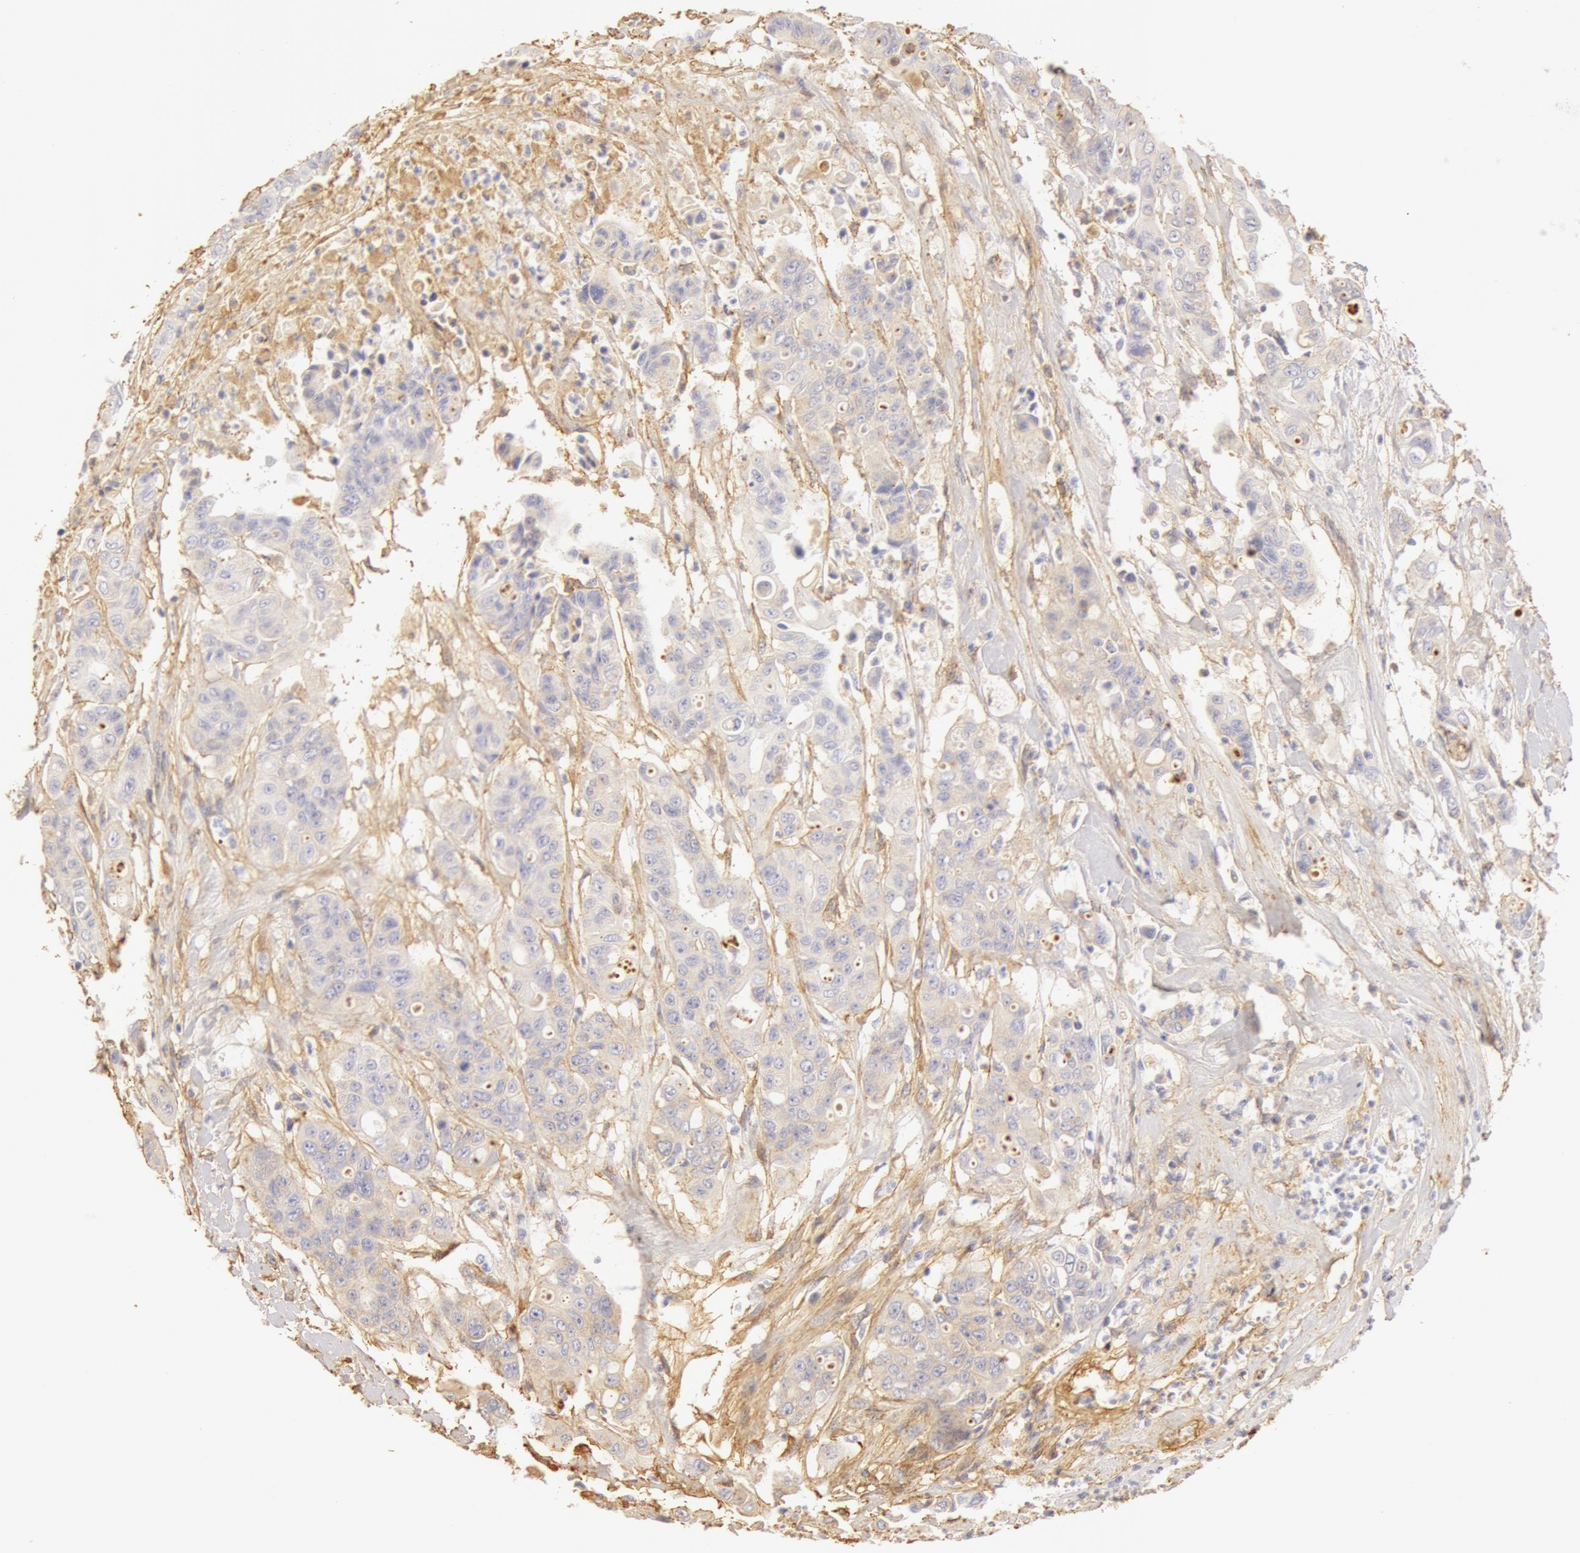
{"staining": {"intensity": "weak", "quantity": "25%-75%", "location": "cytoplasmic/membranous"}, "tissue": "colorectal cancer", "cell_type": "Tumor cells", "image_type": "cancer", "snomed": [{"axis": "morphology", "description": "Adenocarcinoma, NOS"}, {"axis": "topography", "description": "Colon"}], "caption": "The image reveals a brown stain indicating the presence of a protein in the cytoplasmic/membranous of tumor cells in colorectal cancer (adenocarcinoma).", "gene": "COL4A1", "patient": {"sex": "female", "age": 70}}